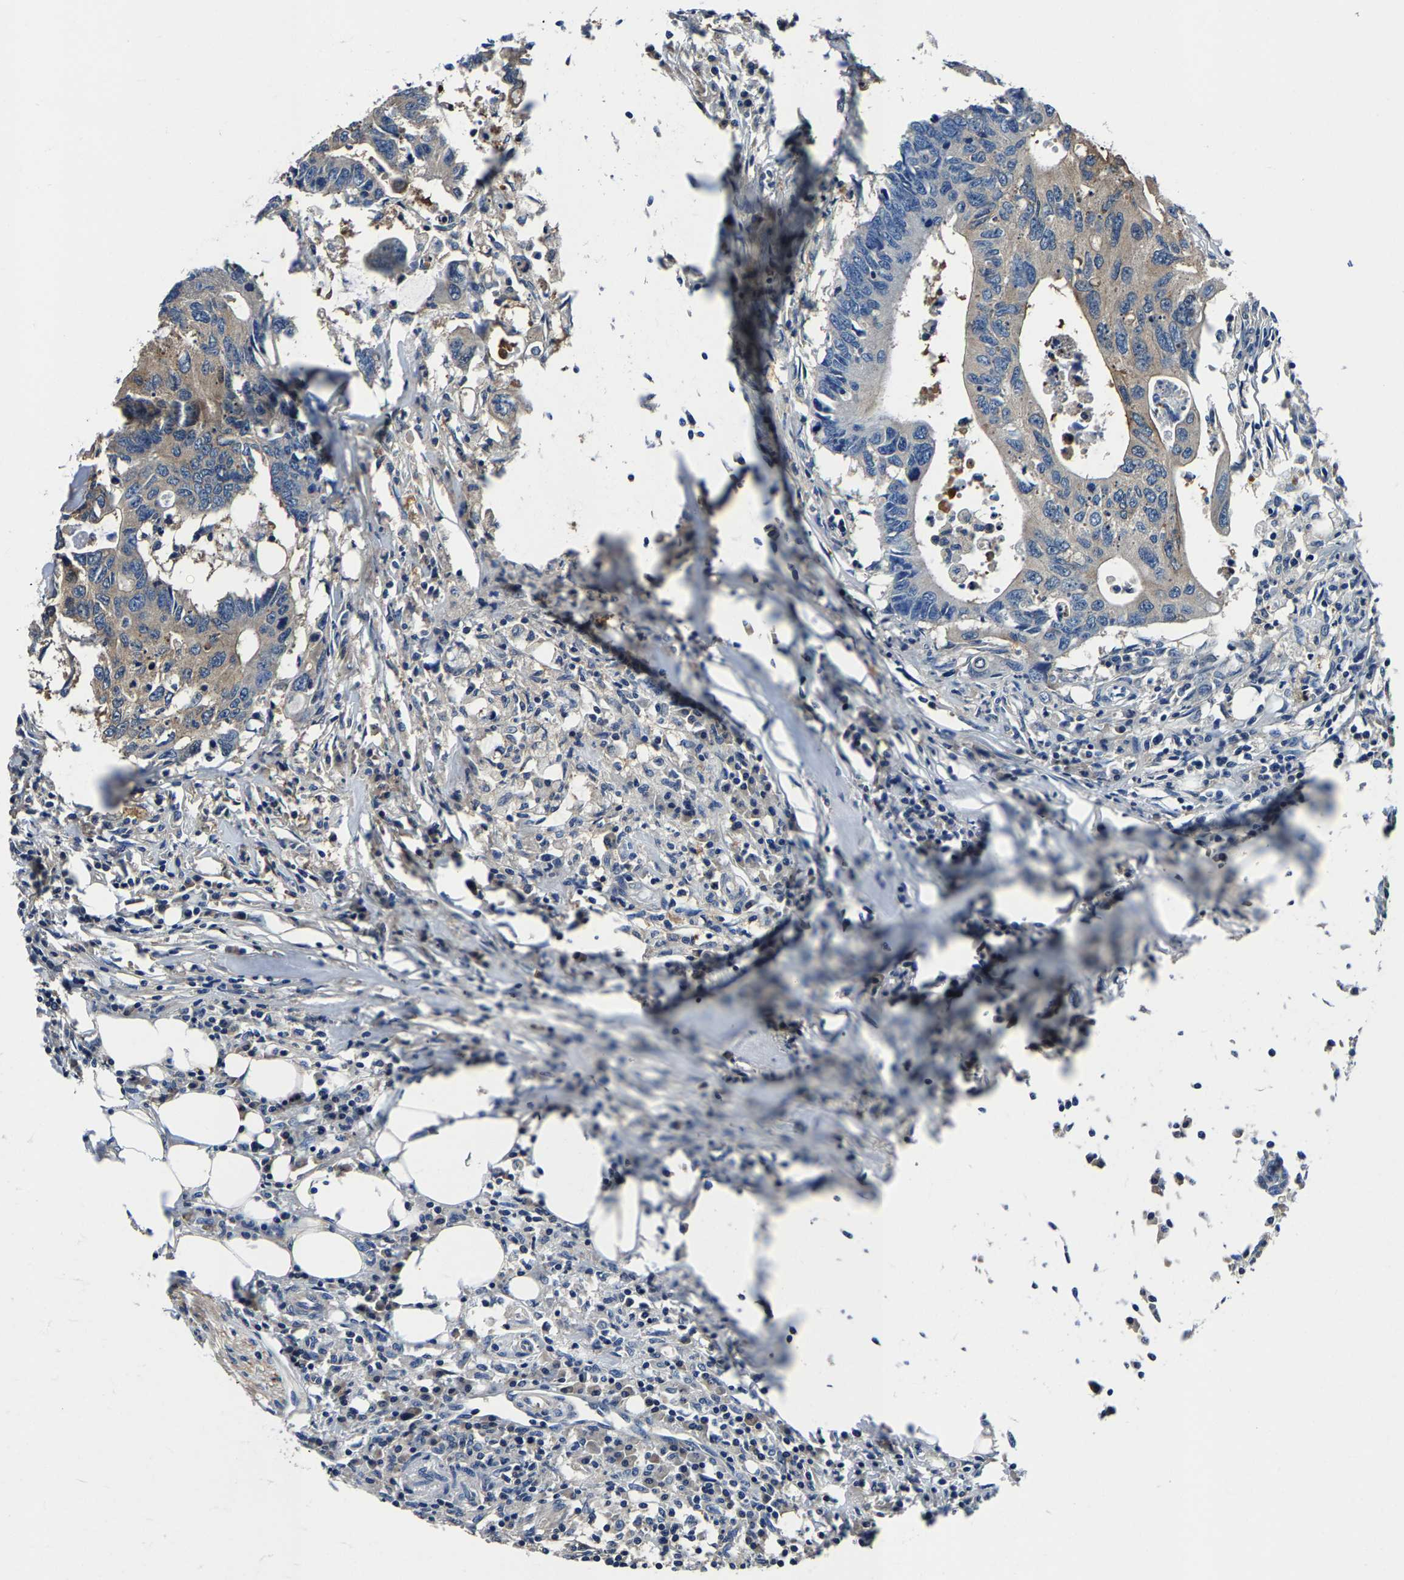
{"staining": {"intensity": "weak", "quantity": "25%-75%", "location": "cytoplasmic/membranous"}, "tissue": "colorectal cancer", "cell_type": "Tumor cells", "image_type": "cancer", "snomed": [{"axis": "morphology", "description": "Adenocarcinoma, NOS"}, {"axis": "topography", "description": "Colon"}], "caption": "Human colorectal adenocarcinoma stained for a protein (brown) displays weak cytoplasmic/membranous positive staining in approximately 25%-75% of tumor cells.", "gene": "ALDOB", "patient": {"sex": "male", "age": 71}}